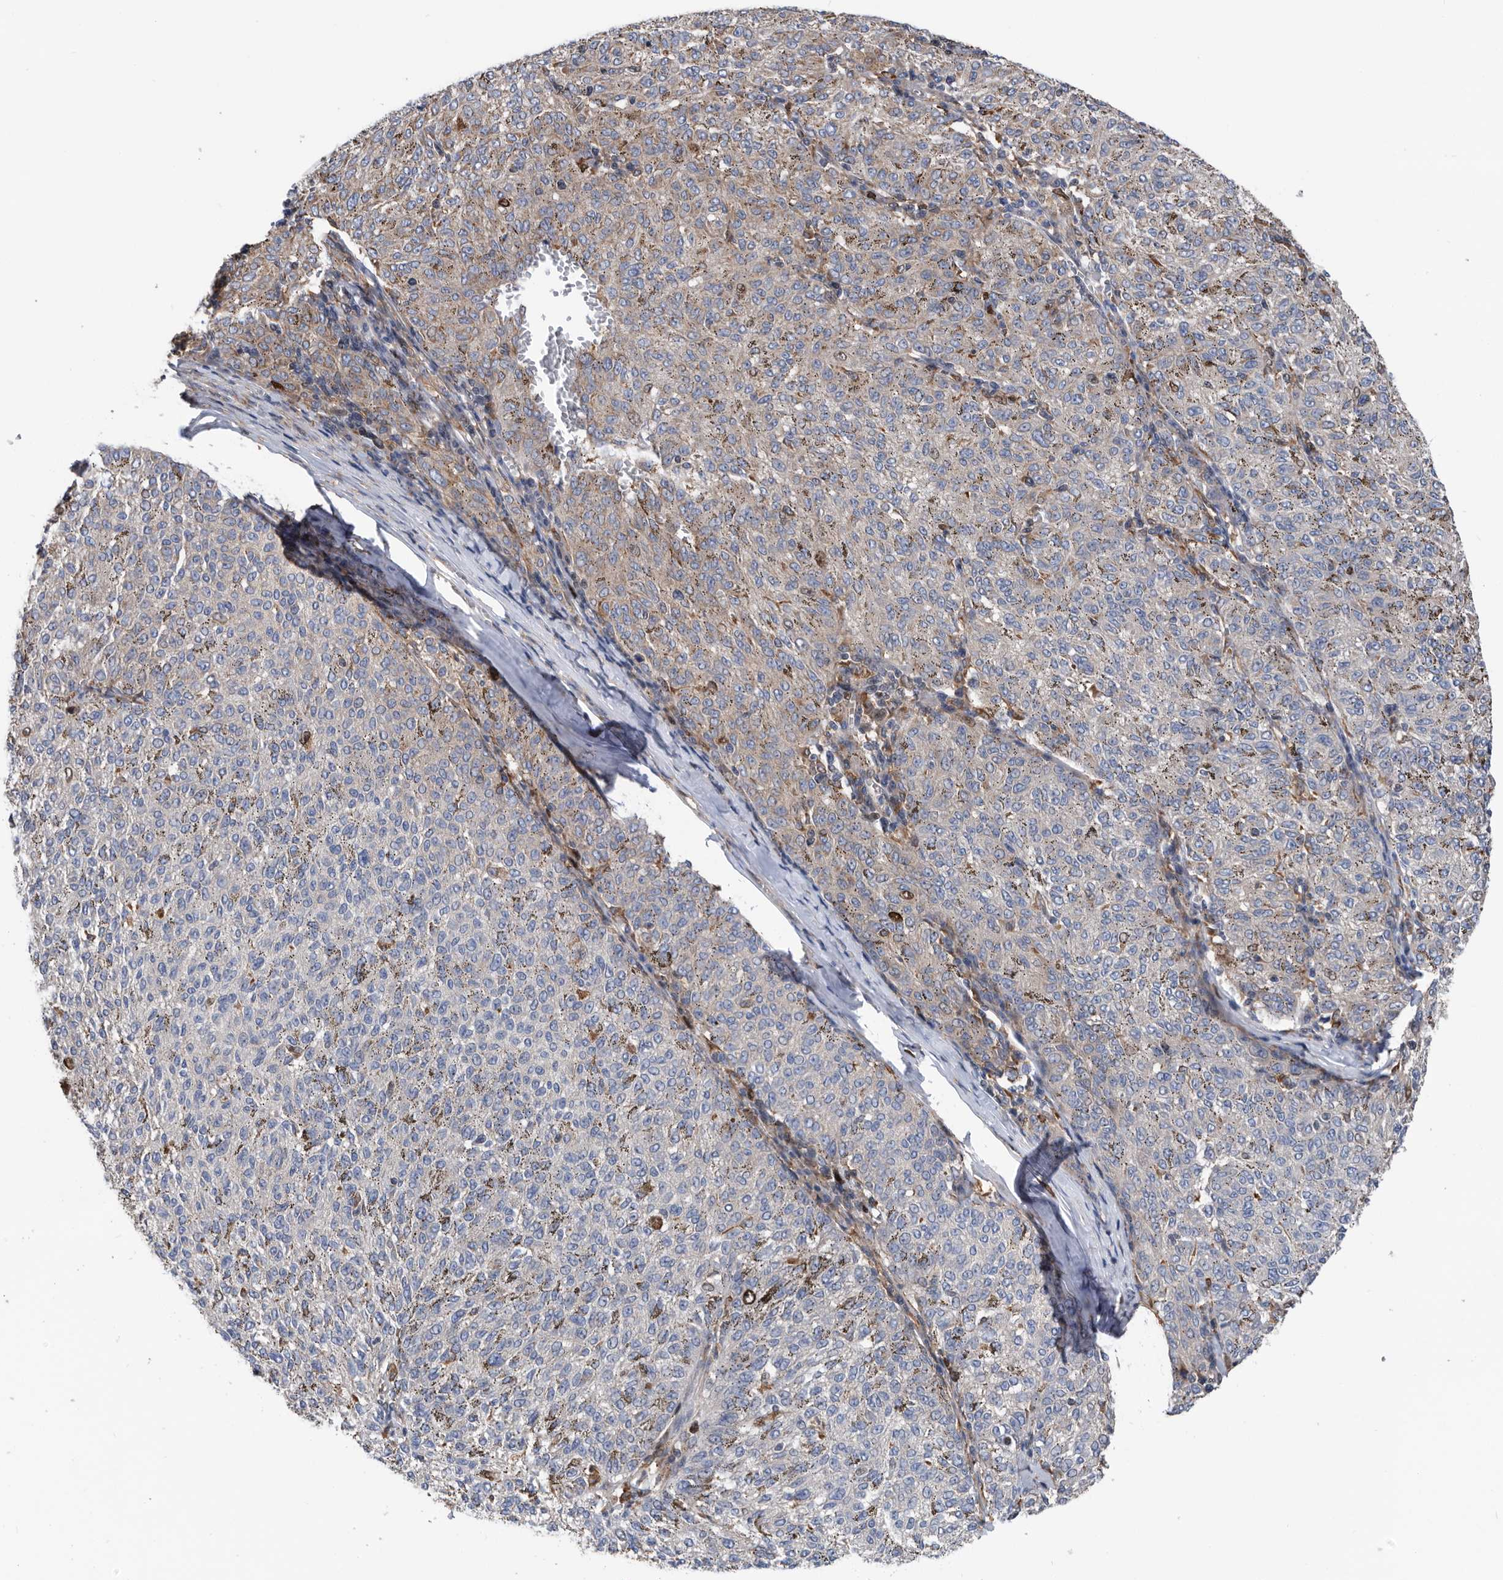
{"staining": {"intensity": "strong", "quantity": "<25%", "location": "nuclear"}, "tissue": "melanoma", "cell_type": "Tumor cells", "image_type": "cancer", "snomed": [{"axis": "morphology", "description": "Malignant melanoma, NOS"}, {"axis": "topography", "description": "Skin"}], "caption": "A high-resolution image shows immunohistochemistry staining of melanoma, which shows strong nuclear expression in about <25% of tumor cells. (DAB (3,3'-diaminobenzidine) IHC with brightfield microscopy, high magnification).", "gene": "ATAD2", "patient": {"sex": "female", "age": 72}}